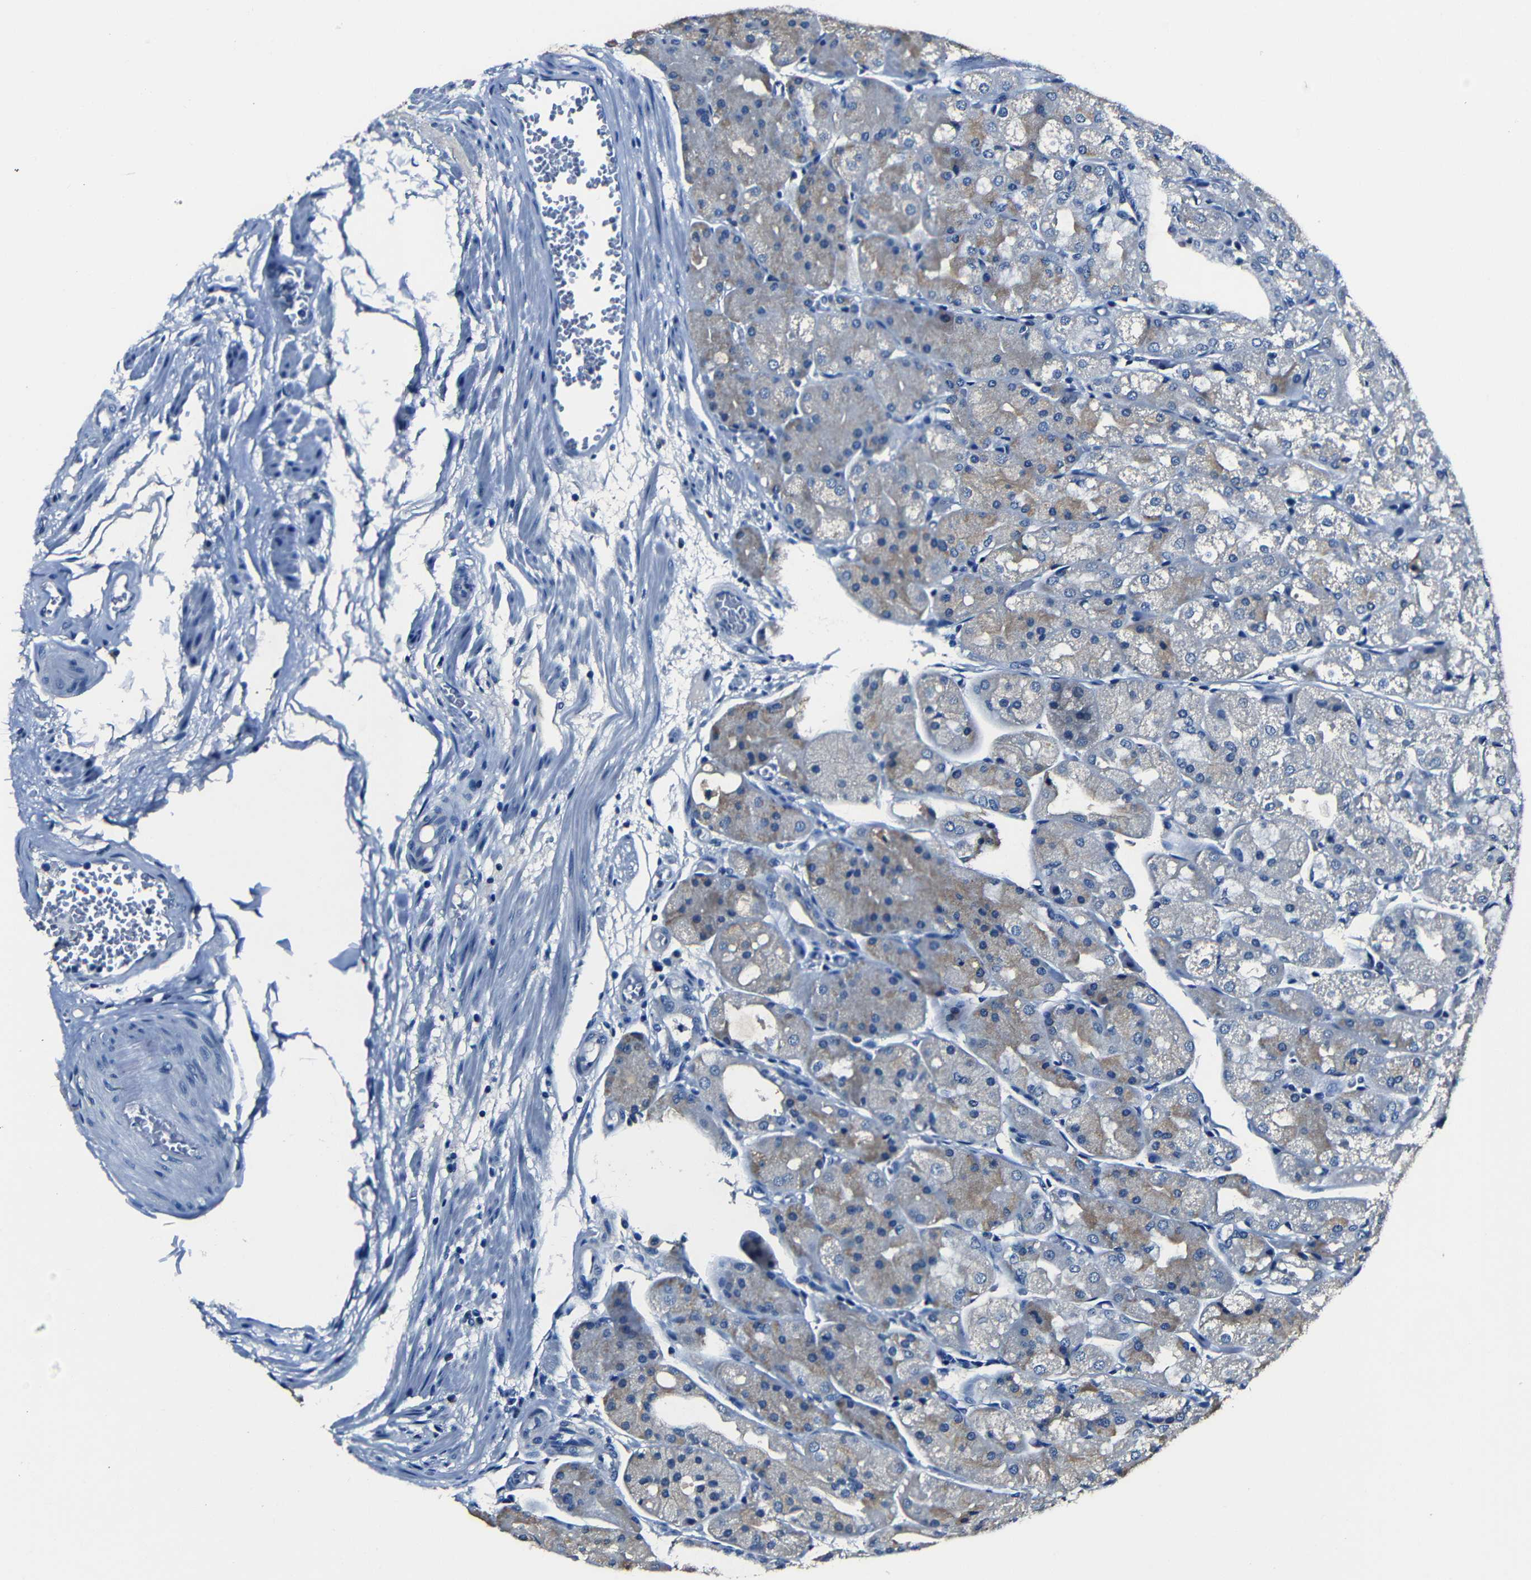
{"staining": {"intensity": "weak", "quantity": "25%-75%", "location": "cytoplasmic/membranous"}, "tissue": "stomach", "cell_type": "Glandular cells", "image_type": "normal", "snomed": [{"axis": "morphology", "description": "Normal tissue, NOS"}, {"axis": "topography", "description": "Stomach, upper"}], "caption": "Unremarkable stomach demonstrates weak cytoplasmic/membranous positivity in approximately 25%-75% of glandular cells, visualized by immunohistochemistry.", "gene": "NCMAP", "patient": {"sex": "male", "age": 72}}